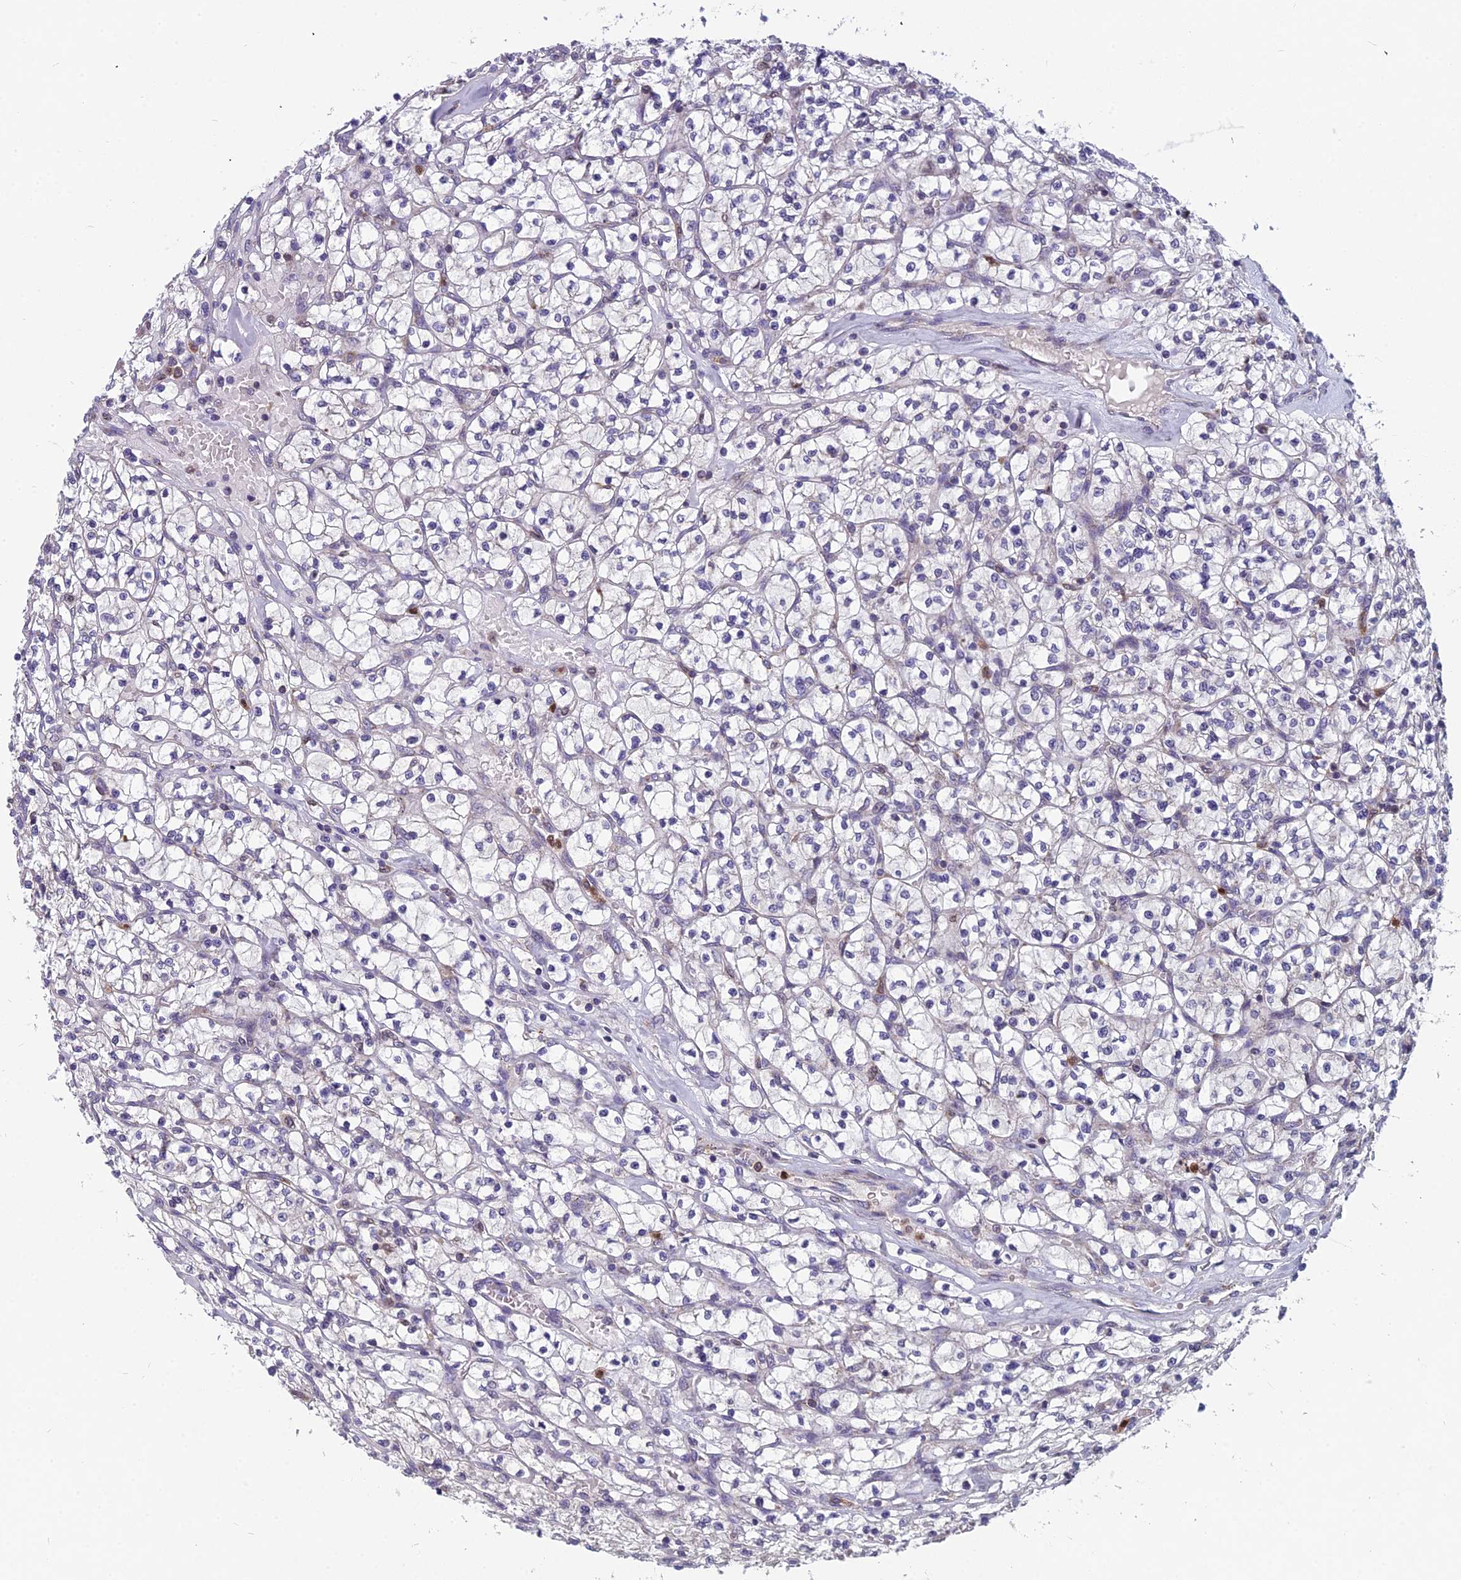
{"staining": {"intensity": "negative", "quantity": "none", "location": "none"}, "tissue": "renal cancer", "cell_type": "Tumor cells", "image_type": "cancer", "snomed": [{"axis": "morphology", "description": "Adenocarcinoma, NOS"}, {"axis": "topography", "description": "Kidney"}], "caption": "Tumor cells show no significant protein positivity in adenocarcinoma (renal).", "gene": "ENSG00000188897", "patient": {"sex": "female", "age": 64}}